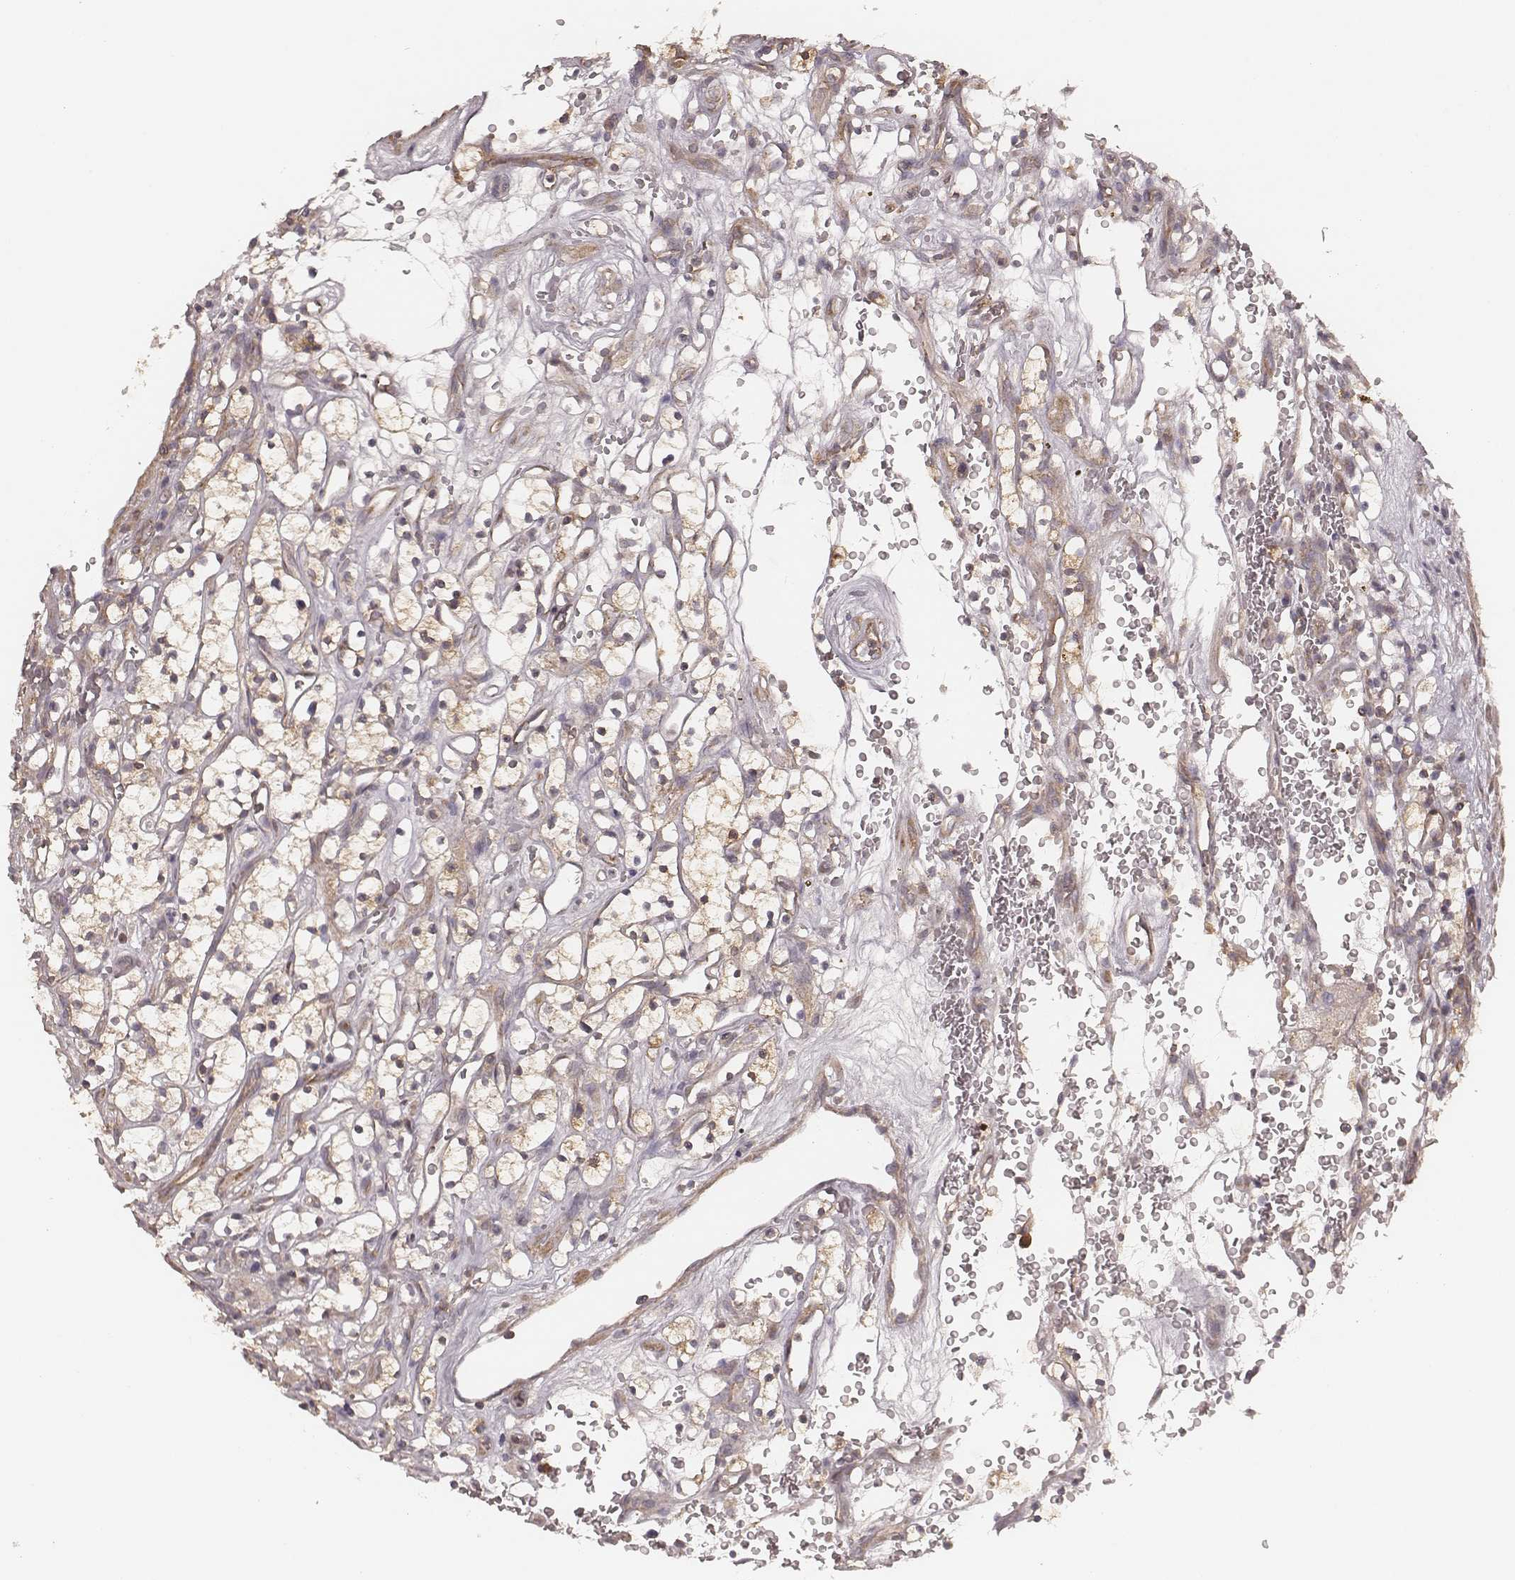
{"staining": {"intensity": "weak", "quantity": ">75%", "location": "cytoplasmic/membranous"}, "tissue": "renal cancer", "cell_type": "Tumor cells", "image_type": "cancer", "snomed": [{"axis": "morphology", "description": "Adenocarcinoma, NOS"}, {"axis": "topography", "description": "Kidney"}], "caption": "A micrograph showing weak cytoplasmic/membranous expression in approximately >75% of tumor cells in renal cancer, as visualized by brown immunohistochemical staining.", "gene": "CARS1", "patient": {"sex": "female", "age": 64}}